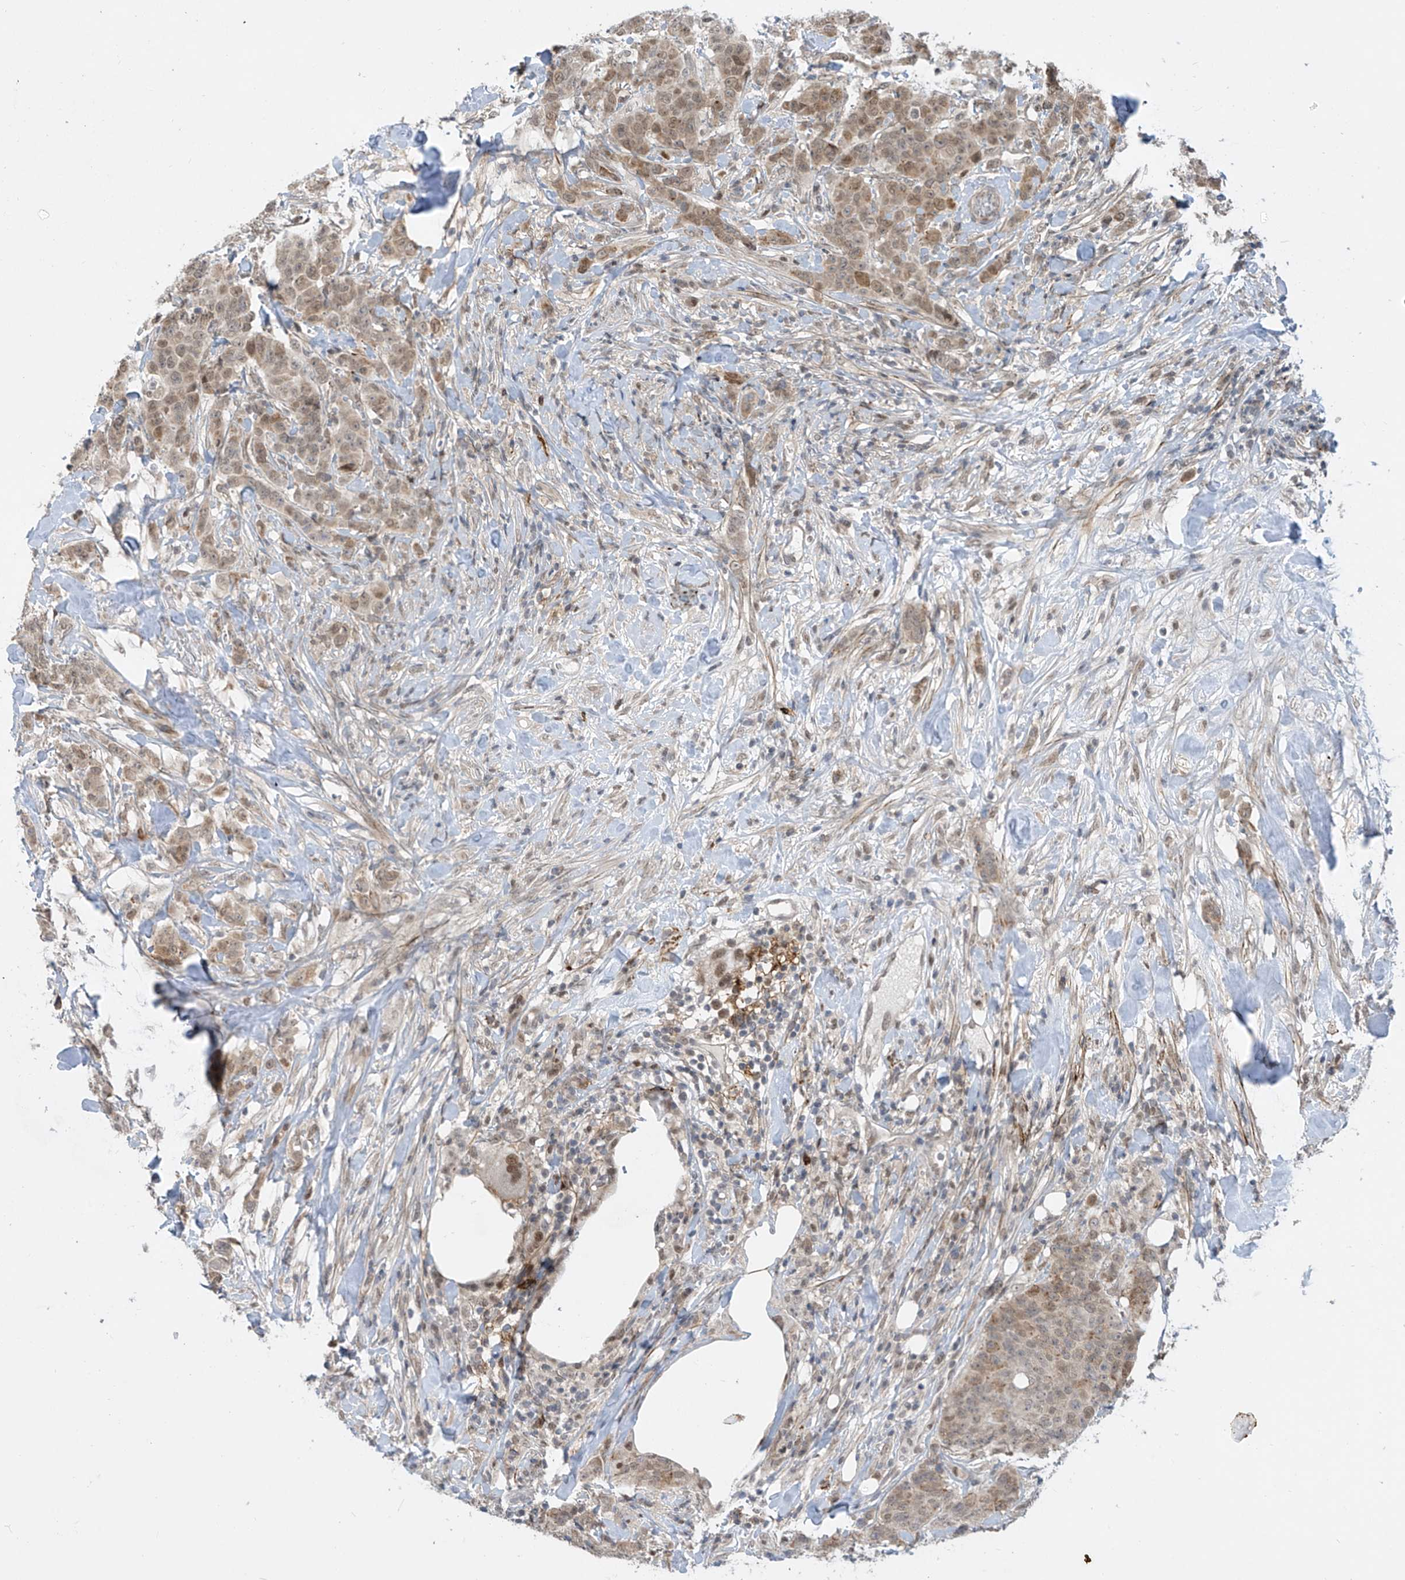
{"staining": {"intensity": "weak", "quantity": ">75%", "location": "cytoplasmic/membranous,nuclear"}, "tissue": "breast cancer", "cell_type": "Tumor cells", "image_type": "cancer", "snomed": [{"axis": "morphology", "description": "Duct carcinoma"}, {"axis": "topography", "description": "Breast"}], "caption": "Protein staining of breast cancer (infiltrating ductal carcinoma) tissue shows weak cytoplasmic/membranous and nuclear staining in about >75% of tumor cells. Immunohistochemistry (ihc) stains the protein in brown and the nuclei are stained blue.", "gene": "LAGE3", "patient": {"sex": "female", "age": 40}}